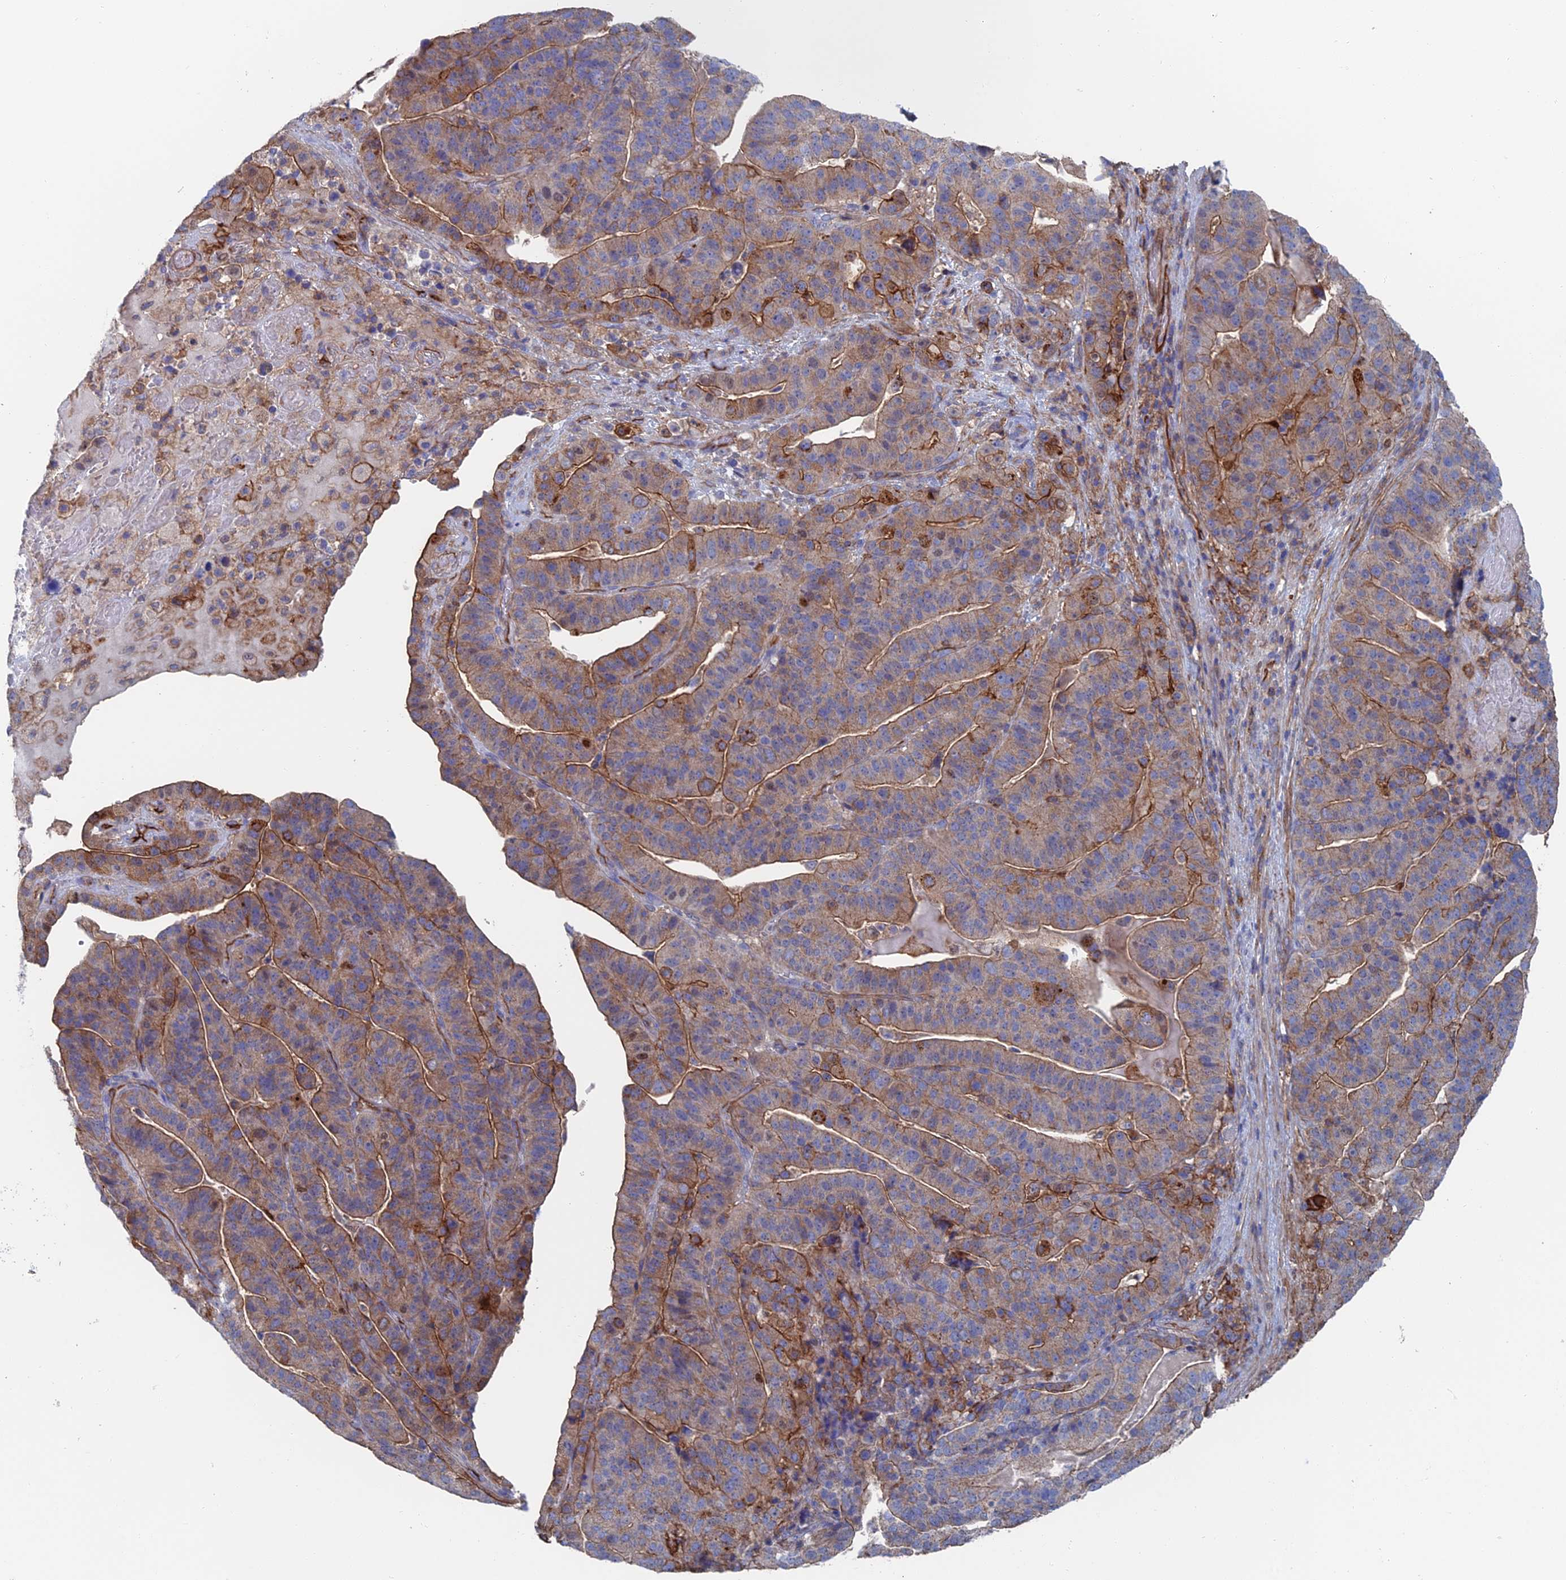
{"staining": {"intensity": "moderate", "quantity": ">75%", "location": "cytoplasmic/membranous"}, "tissue": "stomach cancer", "cell_type": "Tumor cells", "image_type": "cancer", "snomed": [{"axis": "morphology", "description": "Adenocarcinoma, NOS"}, {"axis": "topography", "description": "Stomach"}], "caption": "Brown immunohistochemical staining in human stomach adenocarcinoma demonstrates moderate cytoplasmic/membranous positivity in approximately >75% of tumor cells.", "gene": "SNX11", "patient": {"sex": "male", "age": 48}}